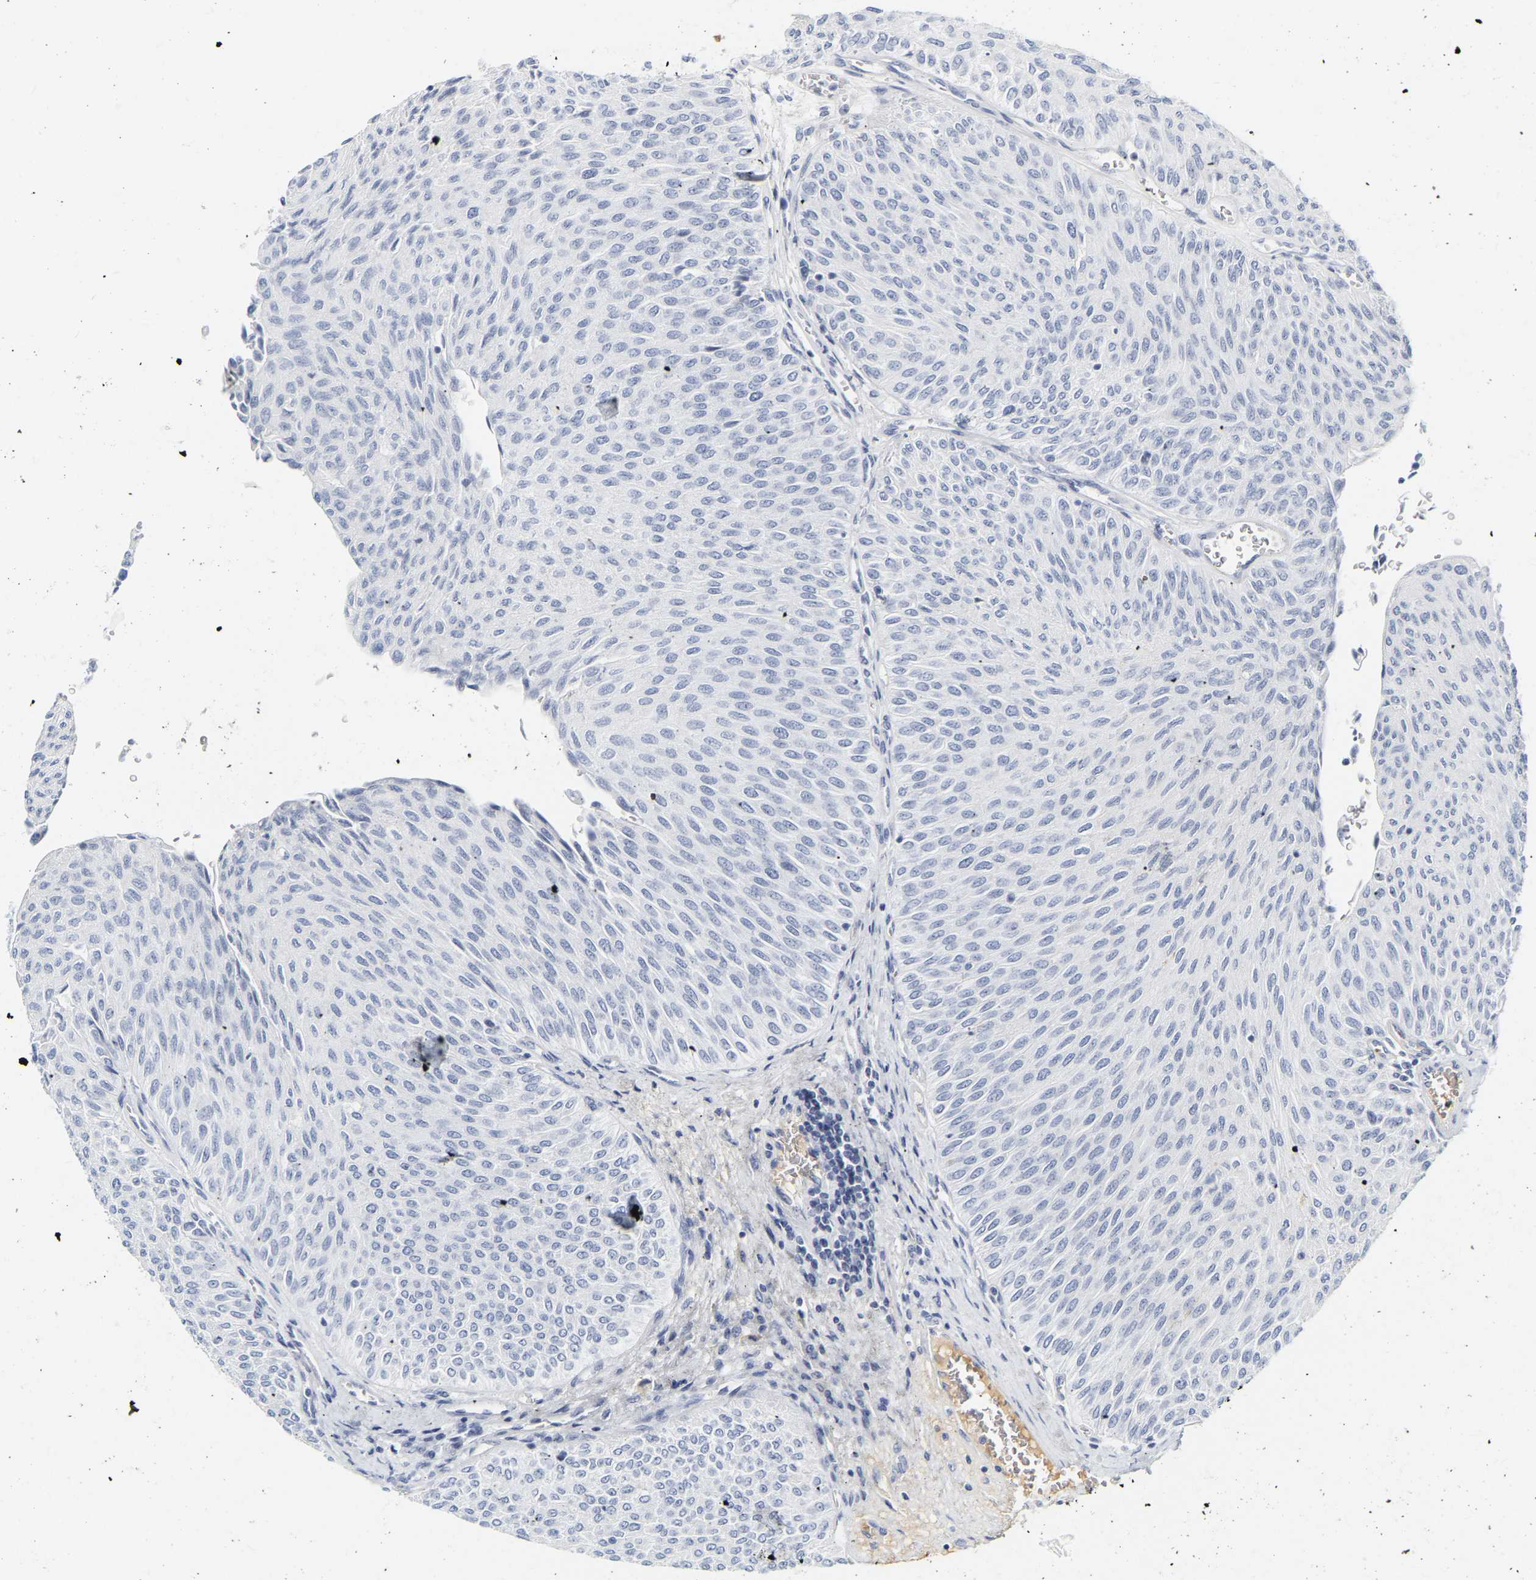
{"staining": {"intensity": "negative", "quantity": "none", "location": "none"}, "tissue": "urothelial cancer", "cell_type": "Tumor cells", "image_type": "cancer", "snomed": [{"axis": "morphology", "description": "Urothelial carcinoma, Low grade"}, {"axis": "topography", "description": "Urinary bladder"}], "caption": "Human low-grade urothelial carcinoma stained for a protein using IHC reveals no expression in tumor cells.", "gene": "GNAS", "patient": {"sex": "male", "age": 78}}